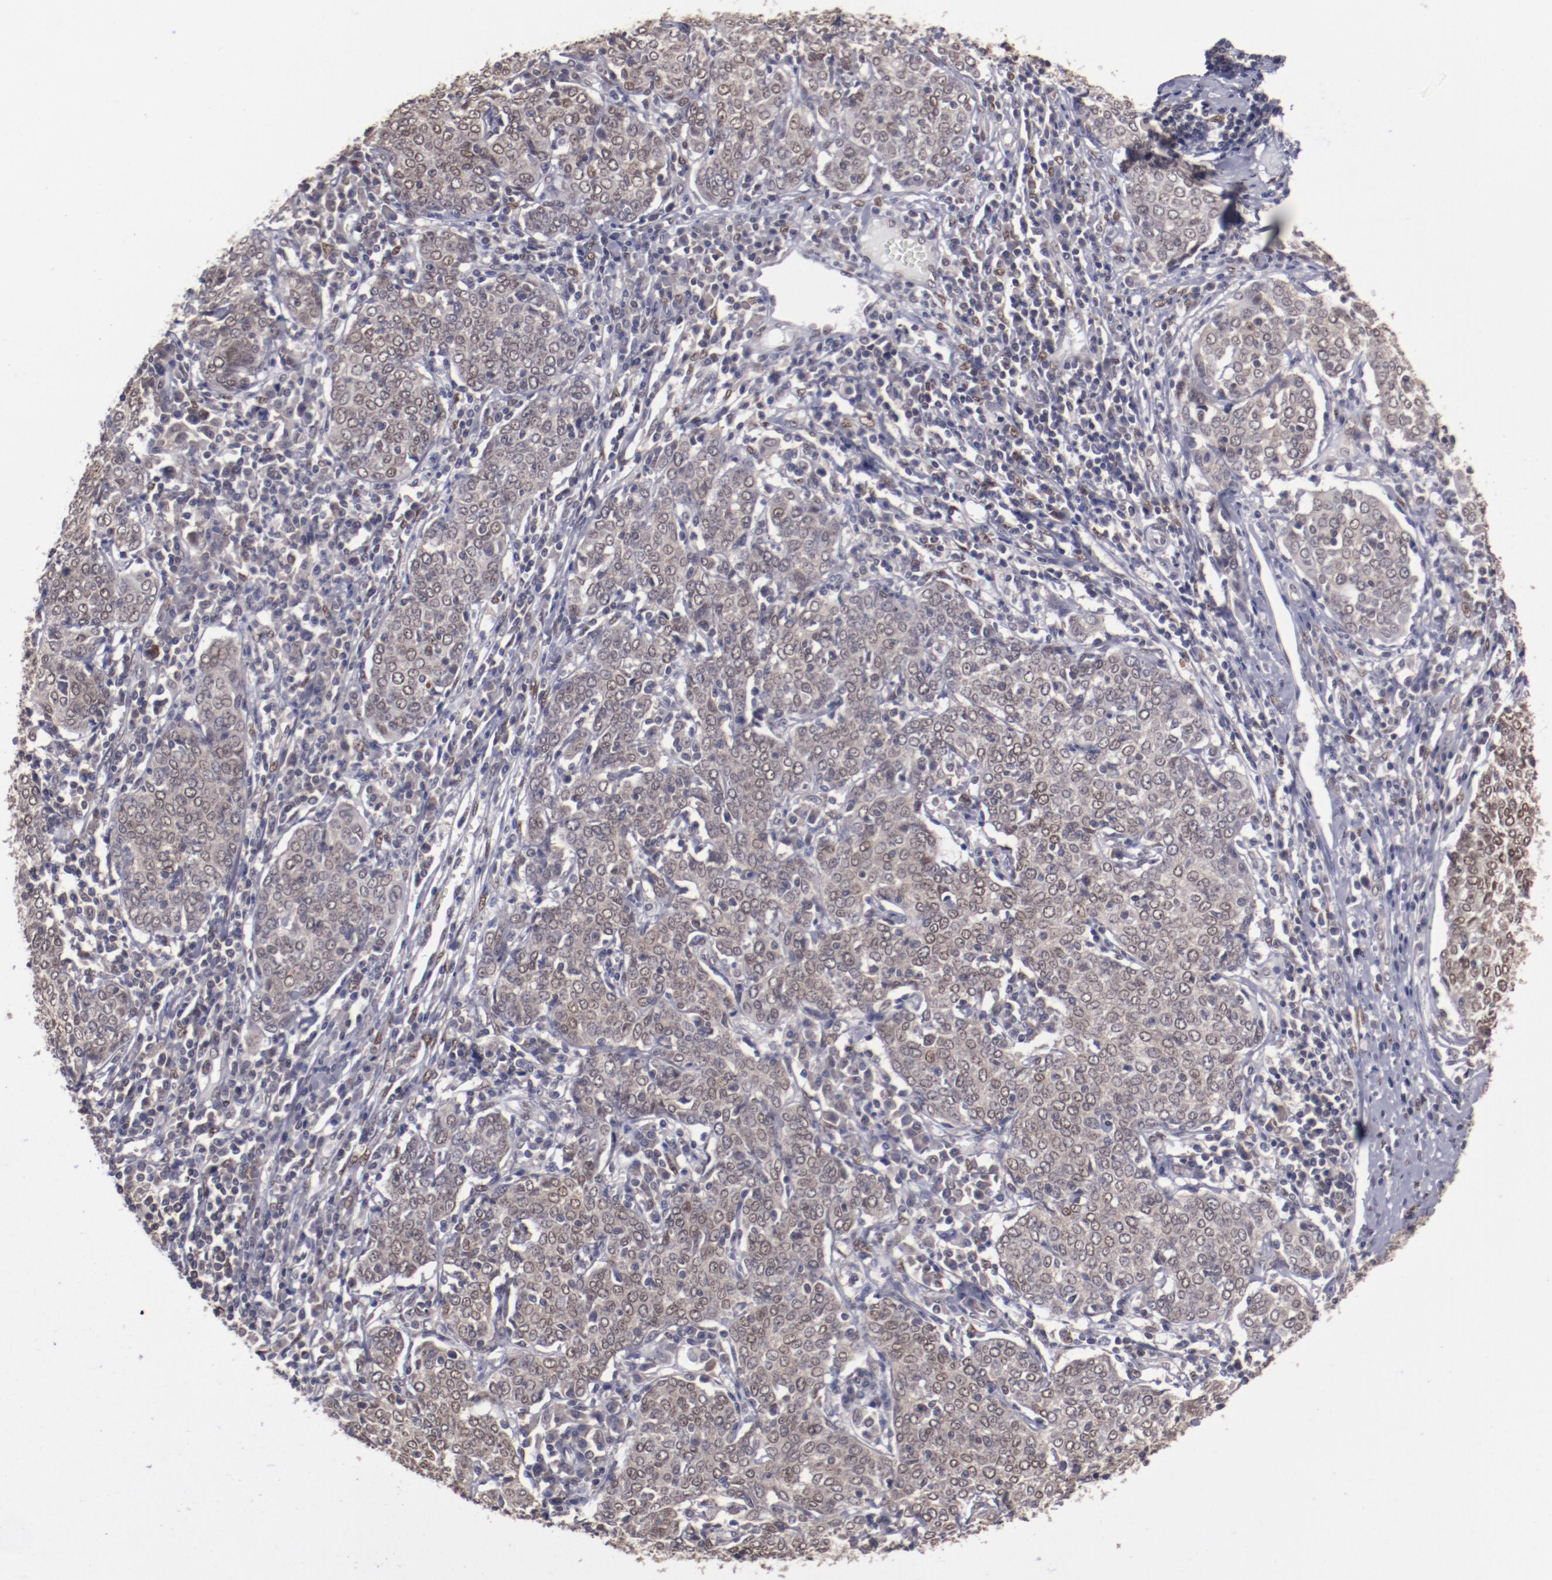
{"staining": {"intensity": "moderate", "quantity": "<25%", "location": "nuclear"}, "tissue": "cervical cancer", "cell_type": "Tumor cells", "image_type": "cancer", "snomed": [{"axis": "morphology", "description": "Squamous cell carcinoma, NOS"}, {"axis": "topography", "description": "Cervix"}], "caption": "Cervical squamous cell carcinoma stained with a protein marker displays moderate staining in tumor cells.", "gene": "ARNT", "patient": {"sex": "female", "age": 40}}